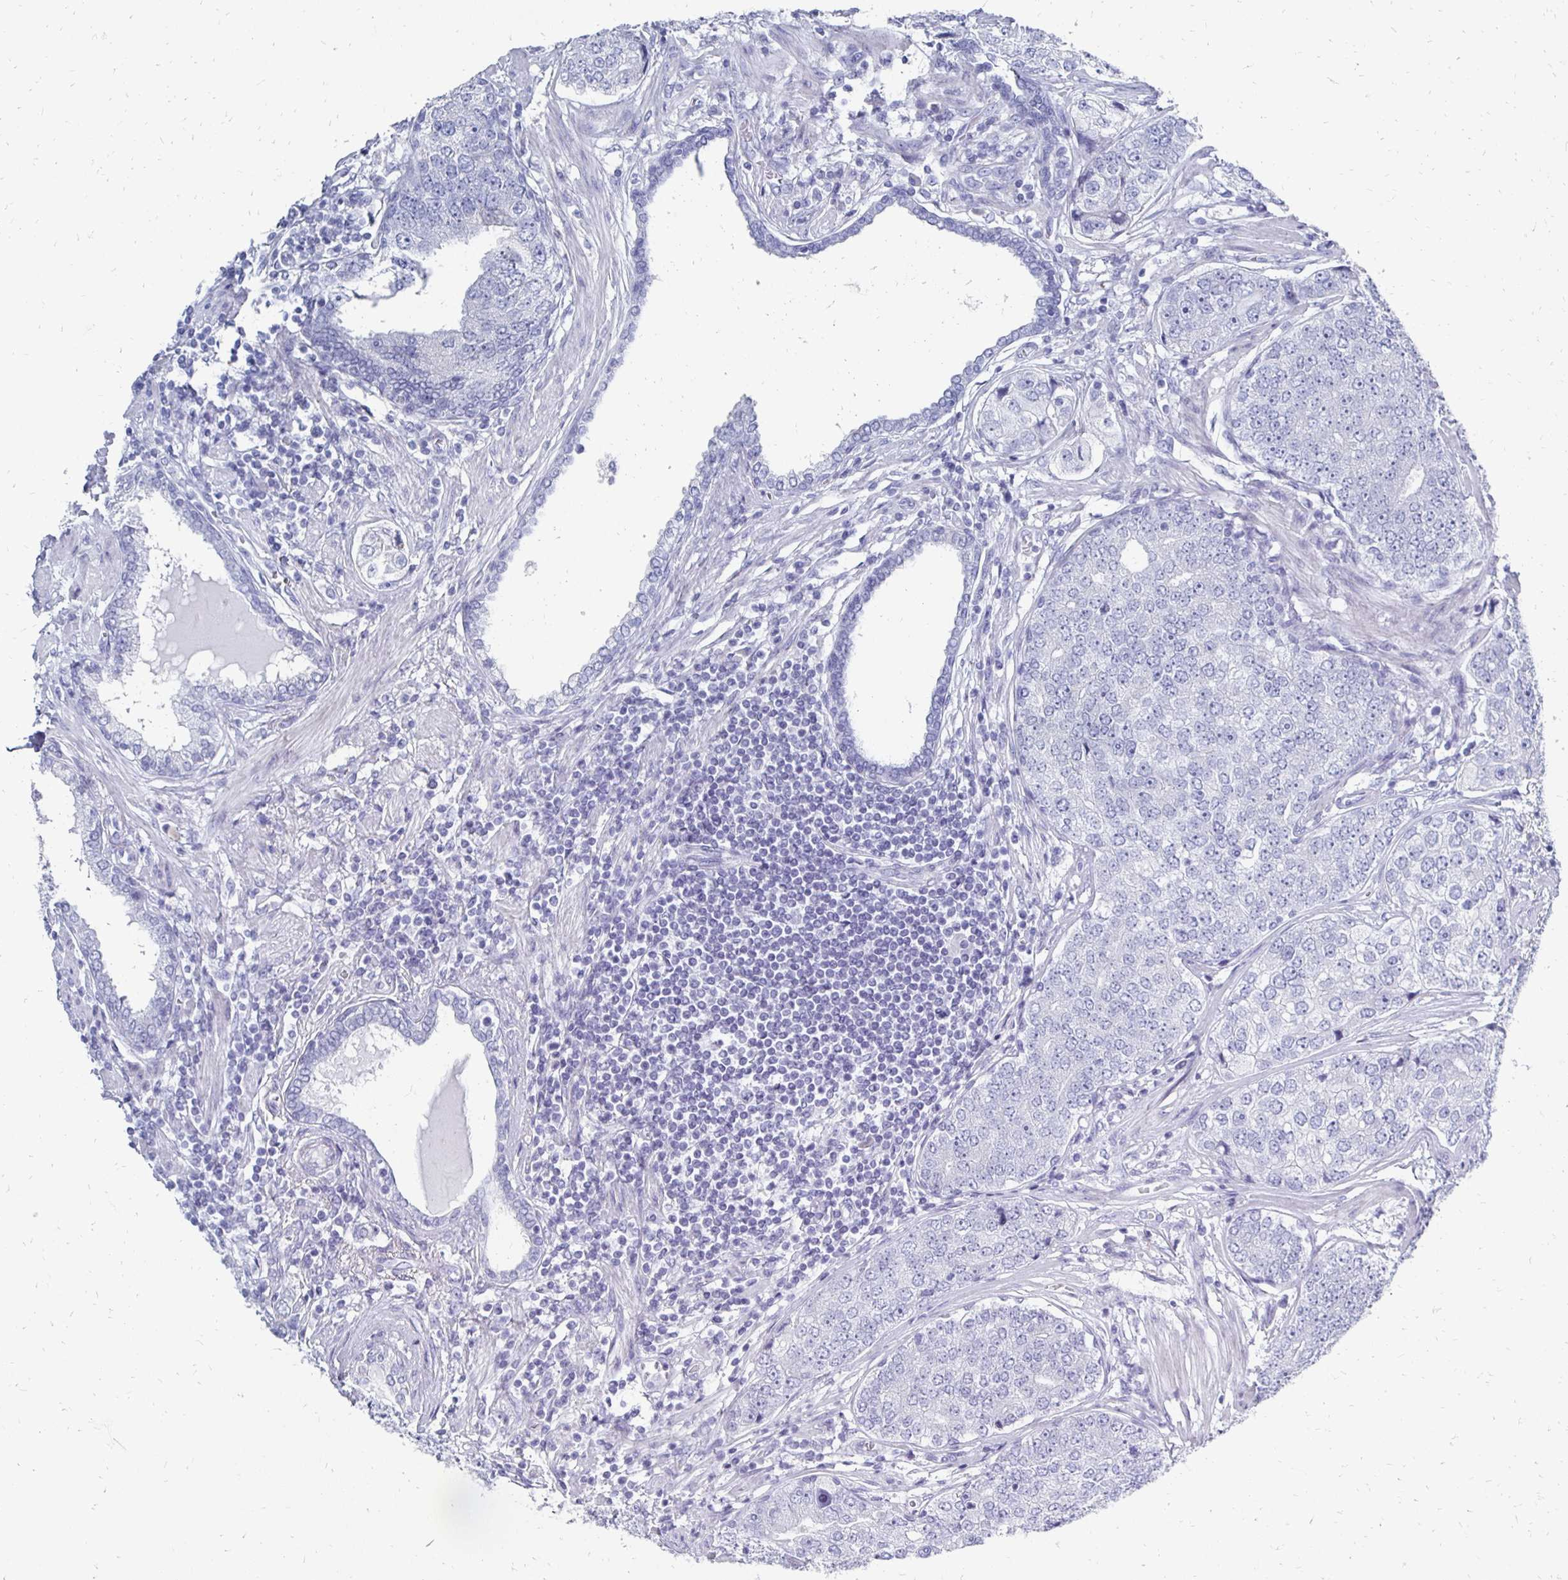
{"staining": {"intensity": "negative", "quantity": "none", "location": "none"}, "tissue": "prostate cancer", "cell_type": "Tumor cells", "image_type": "cancer", "snomed": [{"axis": "morphology", "description": "Adenocarcinoma, High grade"}, {"axis": "topography", "description": "Prostate"}], "caption": "Immunohistochemical staining of human prostate adenocarcinoma (high-grade) shows no significant positivity in tumor cells. The staining is performed using DAB (3,3'-diaminobenzidine) brown chromogen with nuclei counter-stained in using hematoxylin.", "gene": "SYCP3", "patient": {"sex": "male", "age": 60}}